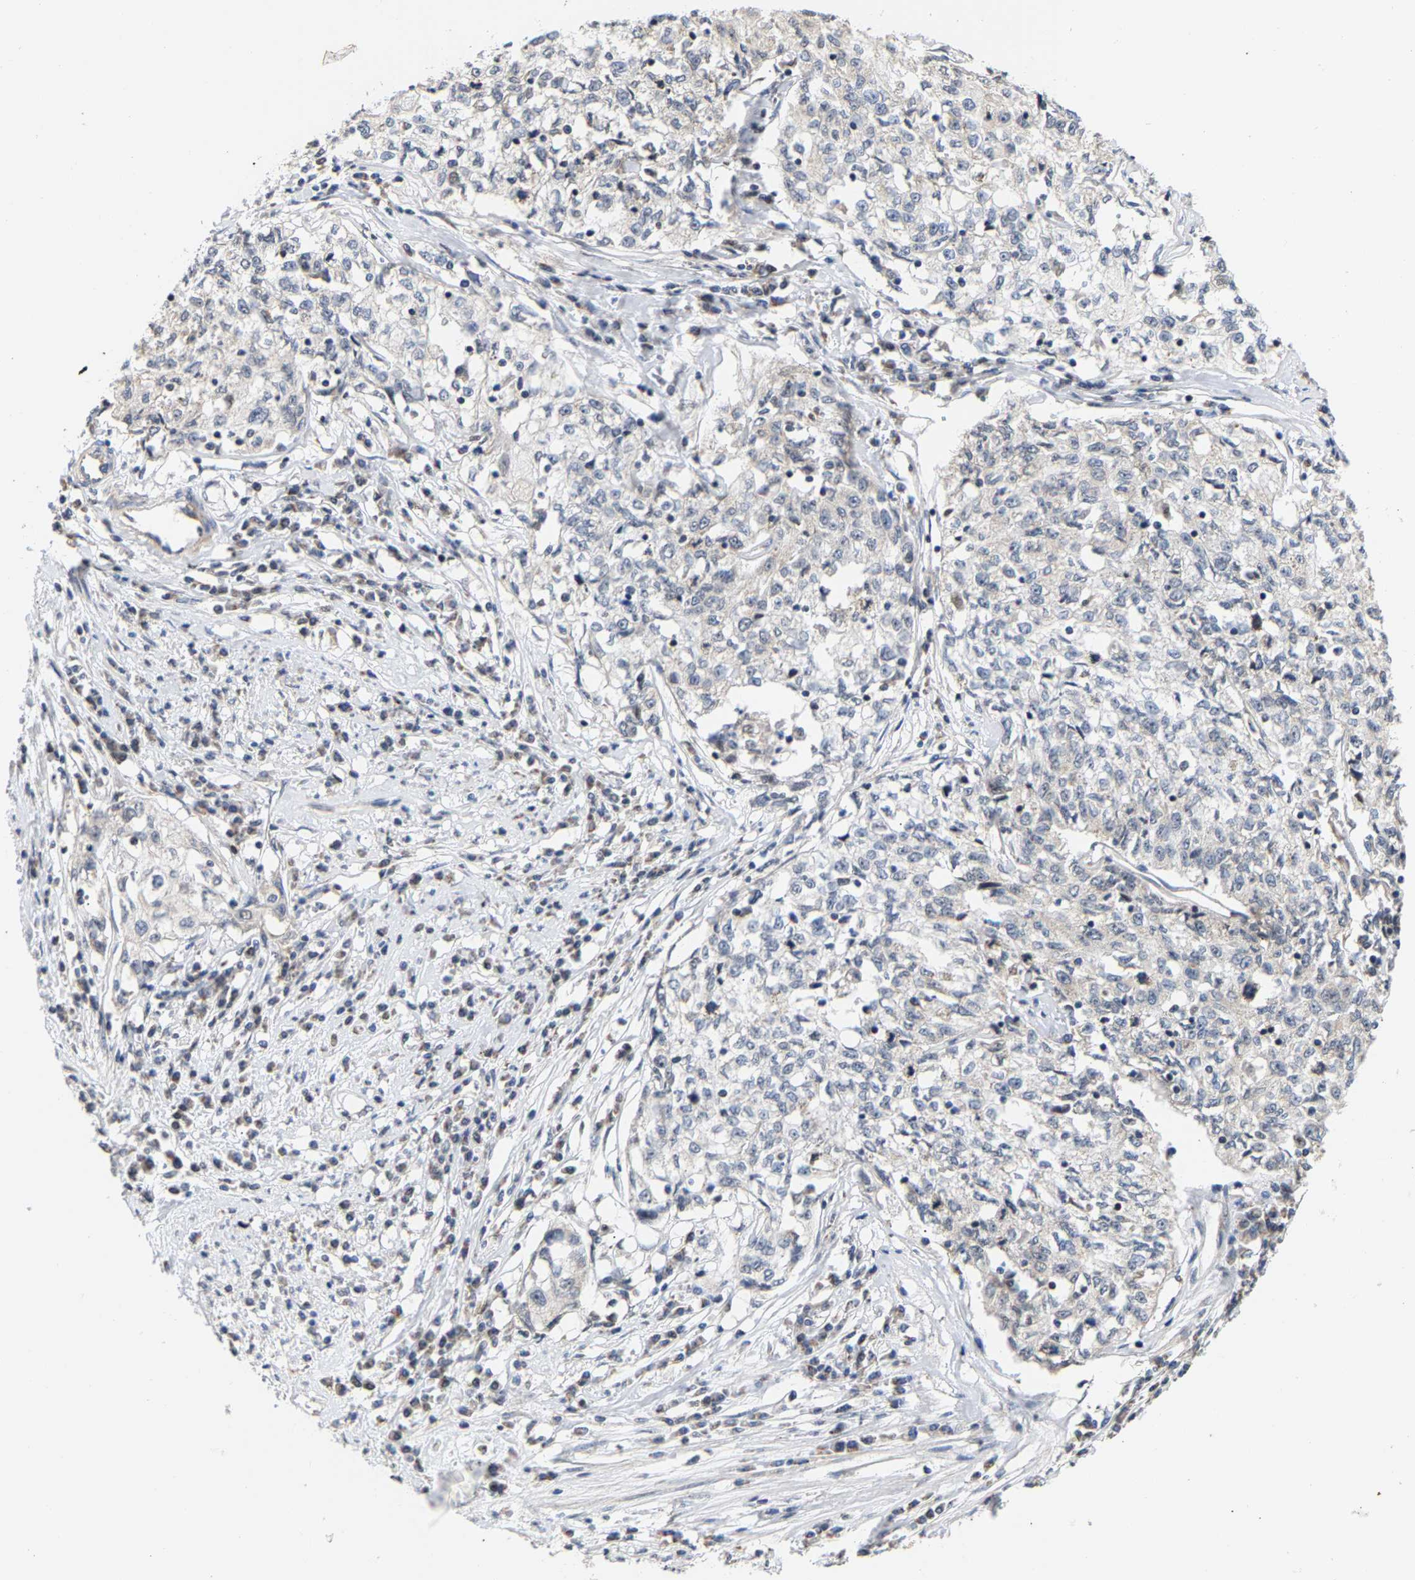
{"staining": {"intensity": "negative", "quantity": "none", "location": "none"}, "tissue": "cervical cancer", "cell_type": "Tumor cells", "image_type": "cancer", "snomed": [{"axis": "morphology", "description": "Squamous cell carcinoma, NOS"}, {"axis": "topography", "description": "Cervix"}], "caption": "A high-resolution micrograph shows IHC staining of cervical cancer (squamous cell carcinoma), which reveals no significant expression in tumor cells. (Brightfield microscopy of DAB IHC at high magnification).", "gene": "PCNT", "patient": {"sex": "female", "age": 57}}